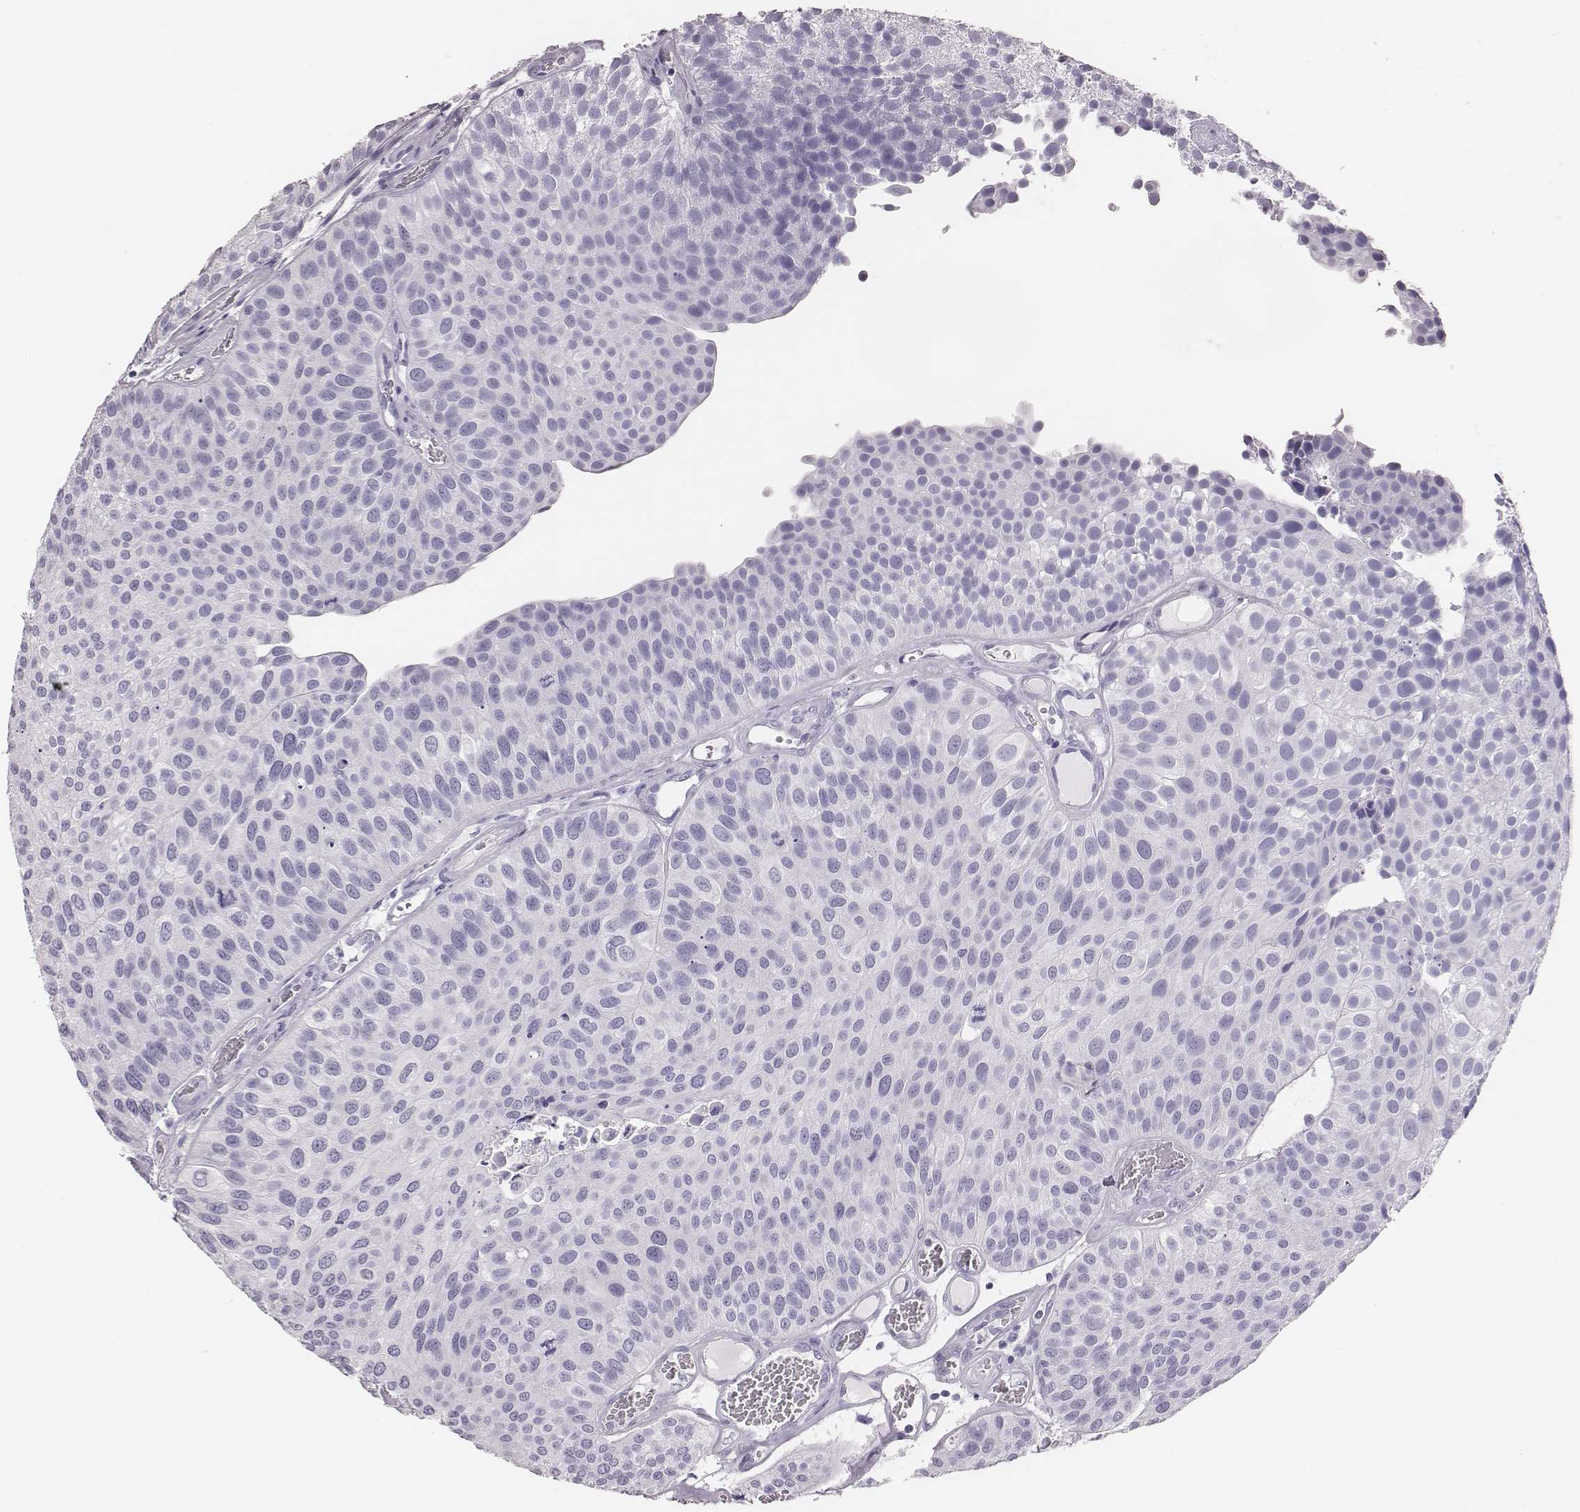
{"staining": {"intensity": "negative", "quantity": "none", "location": "none"}, "tissue": "urothelial cancer", "cell_type": "Tumor cells", "image_type": "cancer", "snomed": [{"axis": "morphology", "description": "Urothelial carcinoma, Low grade"}, {"axis": "topography", "description": "Urinary bladder"}], "caption": "IHC photomicrograph of low-grade urothelial carcinoma stained for a protein (brown), which demonstrates no staining in tumor cells.", "gene": "H1-6", "patient": {"sex": "female", "age": 87}}